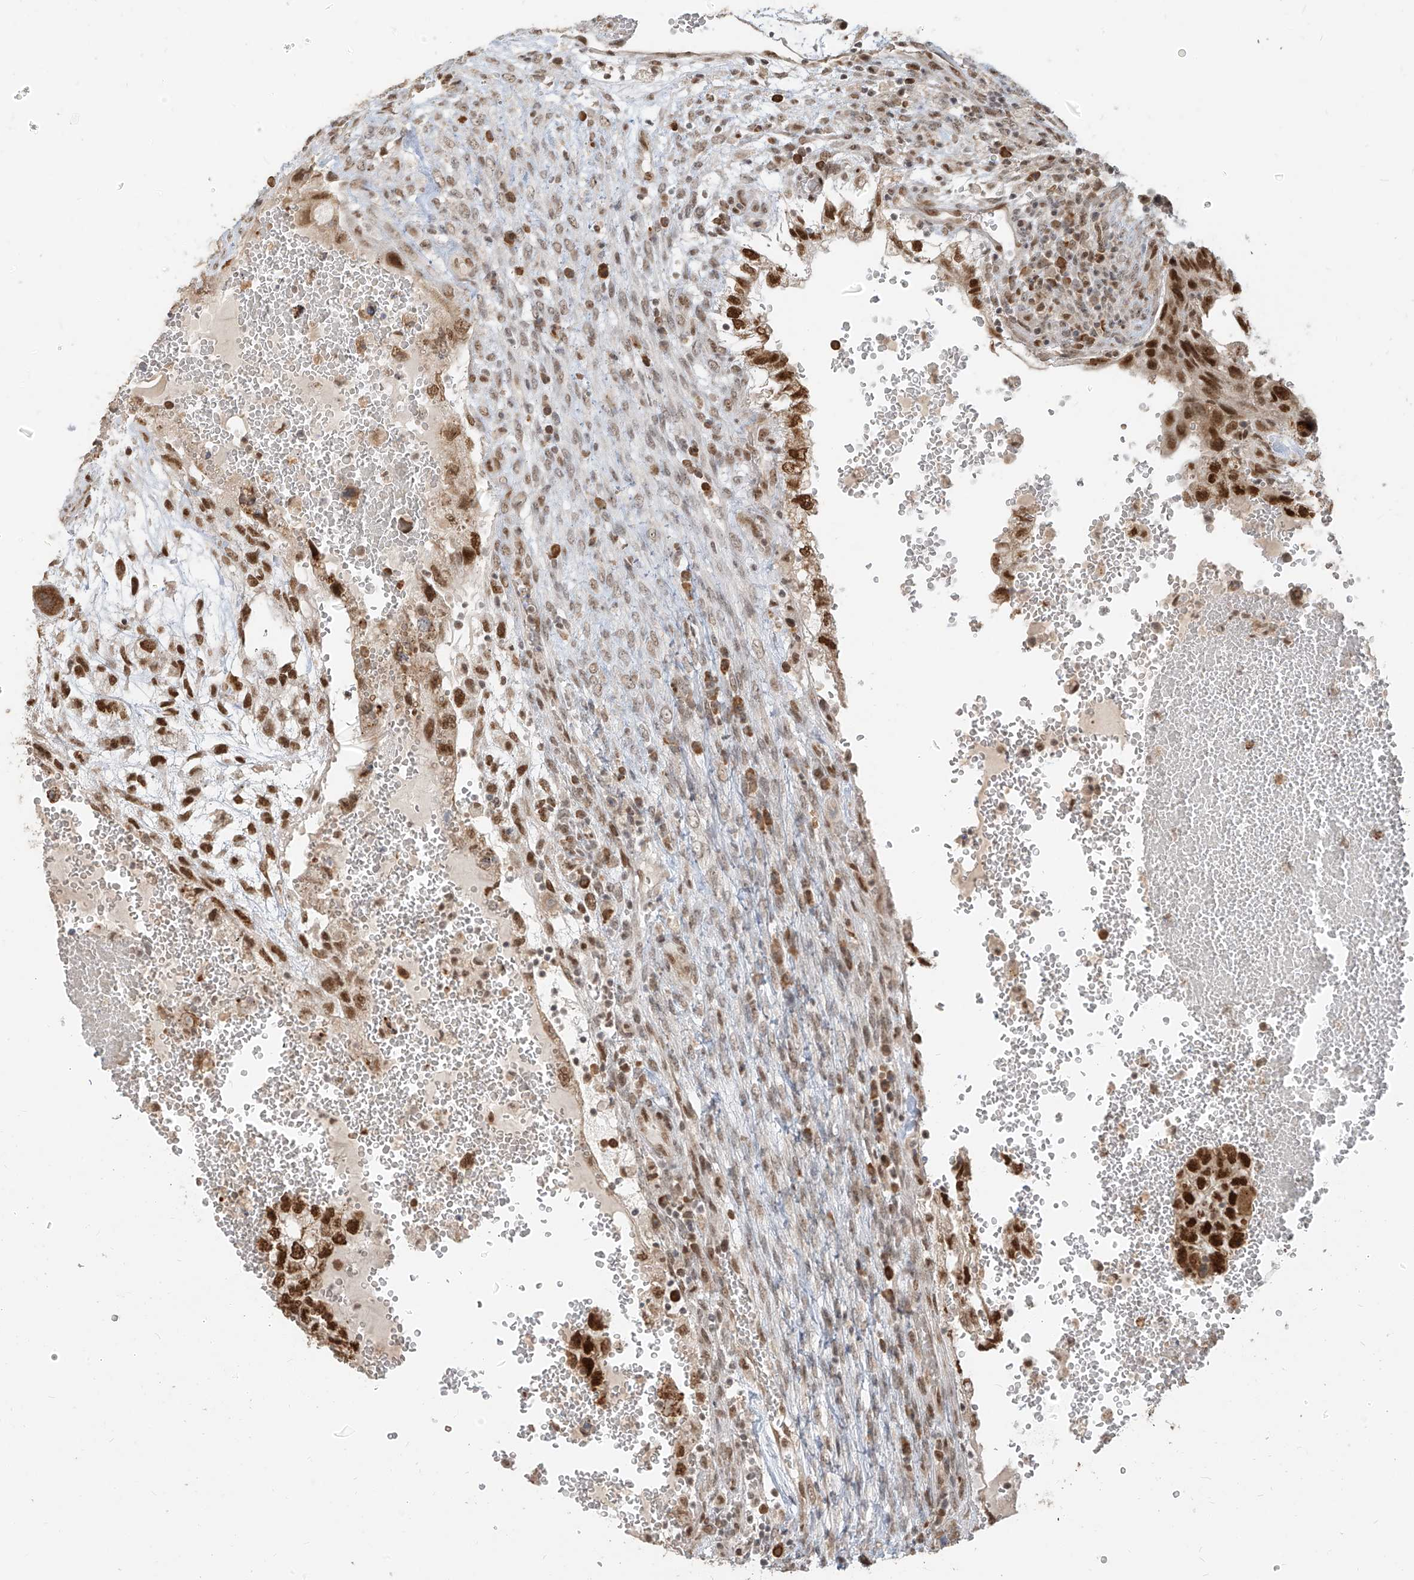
{"staining": {"intensity": "strong", "quantity": ">75%", "location": "nuclear"}, "tissue": "testis cancer", "cell_type": "Tumor cells", "image_type": "cancer", "snomed": [{"axis": "morphology", "description": "Carcinoma, Embryonal, NOS"}, {"axis": "topography", "description": "Testis"}], "caption": "Immunohistochemistry photomicrograph of embryonal carcinoma (testis) stained for a protein (brown), which exhibits high levels of strong nuclear staining in about >75% of tumor cells.", "gene": "ZMYM2", "patient": {"sex": "male", "age": 36}}